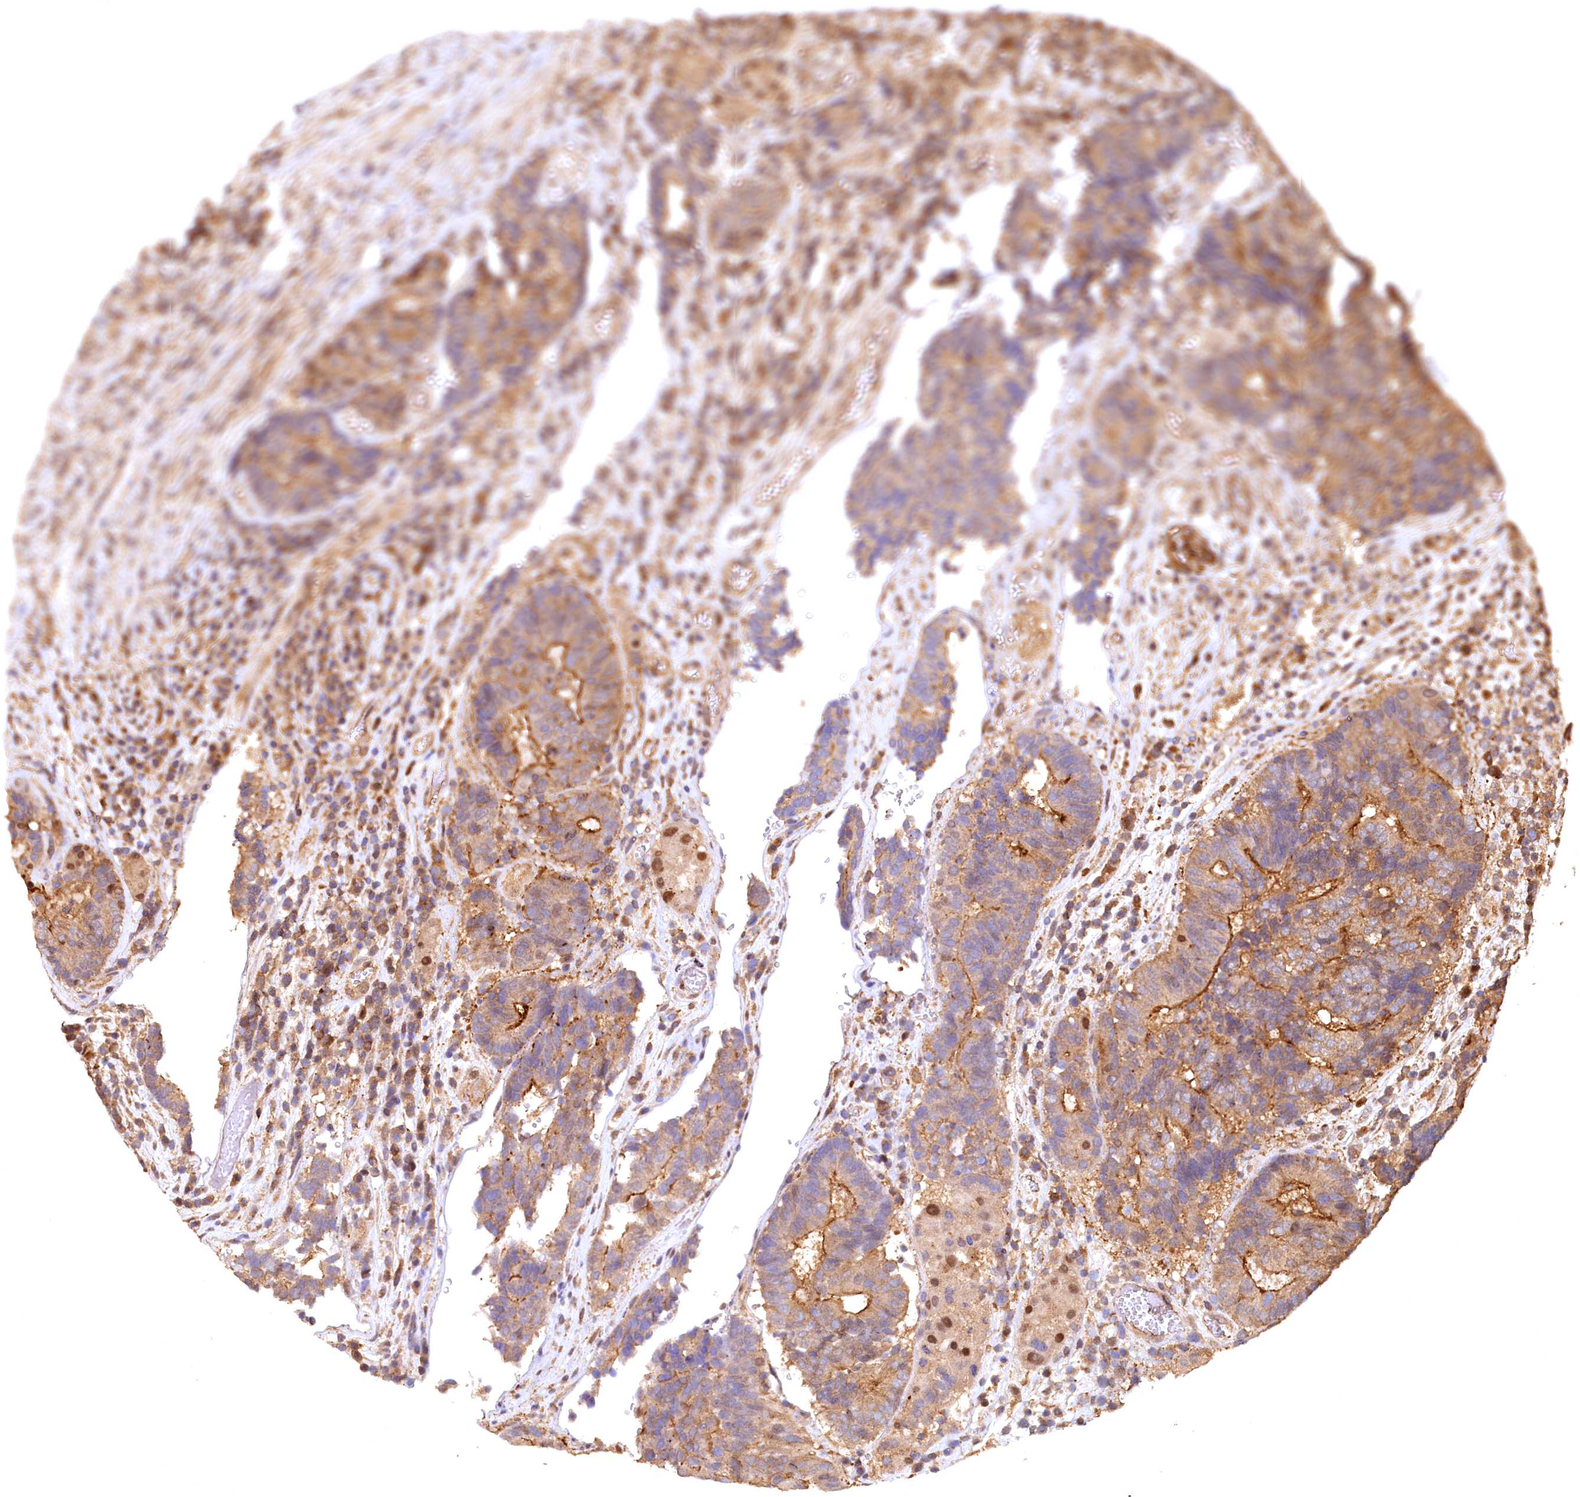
{"staining": {"intensity": "moderate", "quantity": ">75%", "location": "cytoplasmic/membranous"}, "tissue": "colorectal cancer", "cell_type": "Tumor cells", "image_type": "cancer", "snomed": [{"axis": "morphology", "description": "Adenocarcinoma, NOS"}, {"axis": "topography", "description": "Rectum"}], "caption": "Colorectal cancer (adenocarcinoma) stained for a protein (brown) exhibits moderate cytoplasmic/membranous positive staining in about >75% of tumor cells.", "gene": "UBL7", "patient": {"sex": "male", "age": 69}}